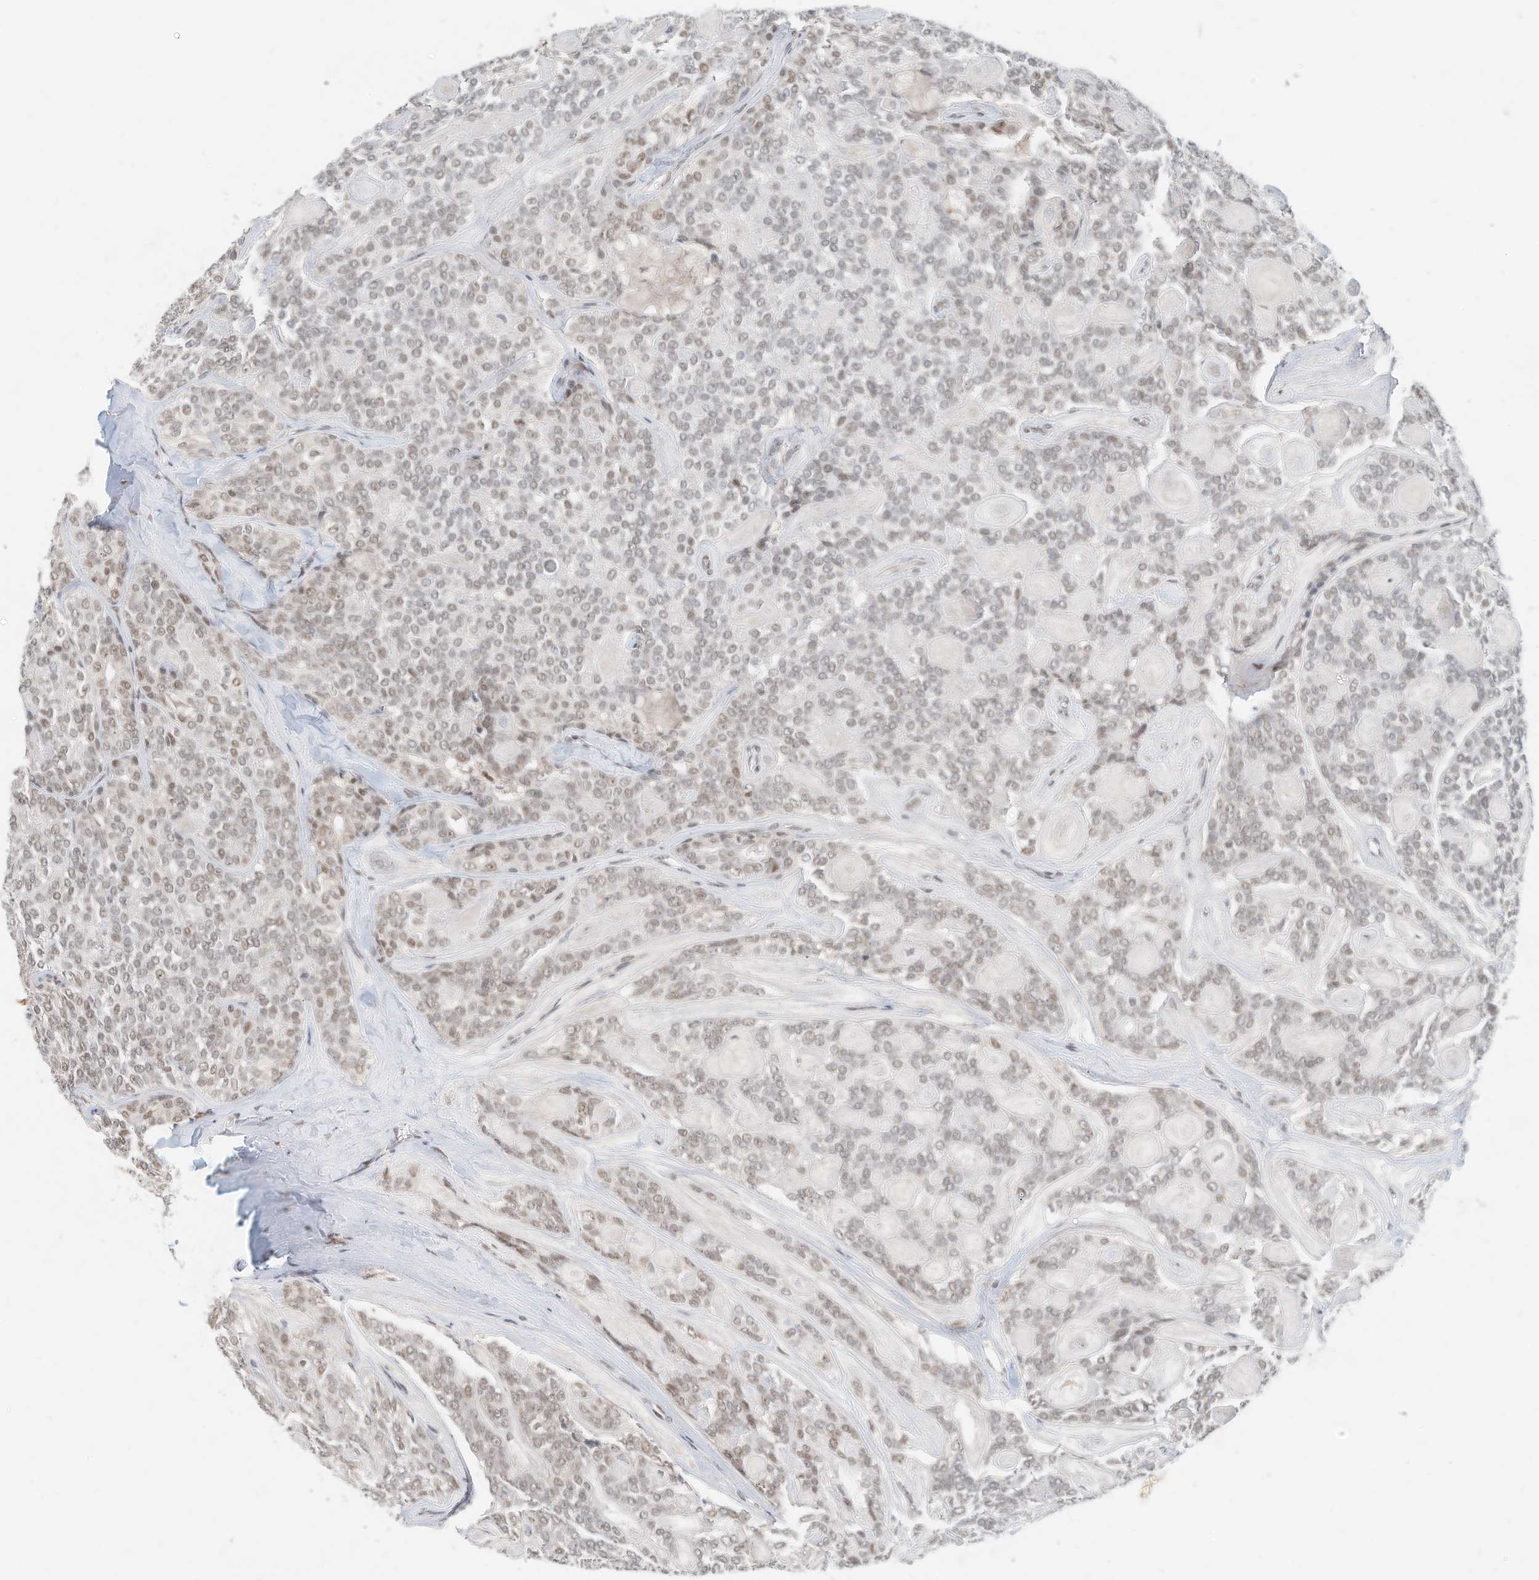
{"staining": {"intensity": "moderate", "quantity": "<25%", "location": "nuclear"}, "tissue": "head and neck cancer", "cell_type": "Tumor cells", "image_type": "cancer", "snomed": [{"axis": "morphology", "description": "Adenocarcinoma, NOS"}, {"axis": "topography", "description": "Head-Neck"}], "caption": "Head and neck cancer (adenocarcinoma) was stained to show a protein in brown. There is low levels of moderate nuclear expression in about <25% of tumor cells.", "gene": "OGT", "patient": {"sex": "male", "age": 66}}